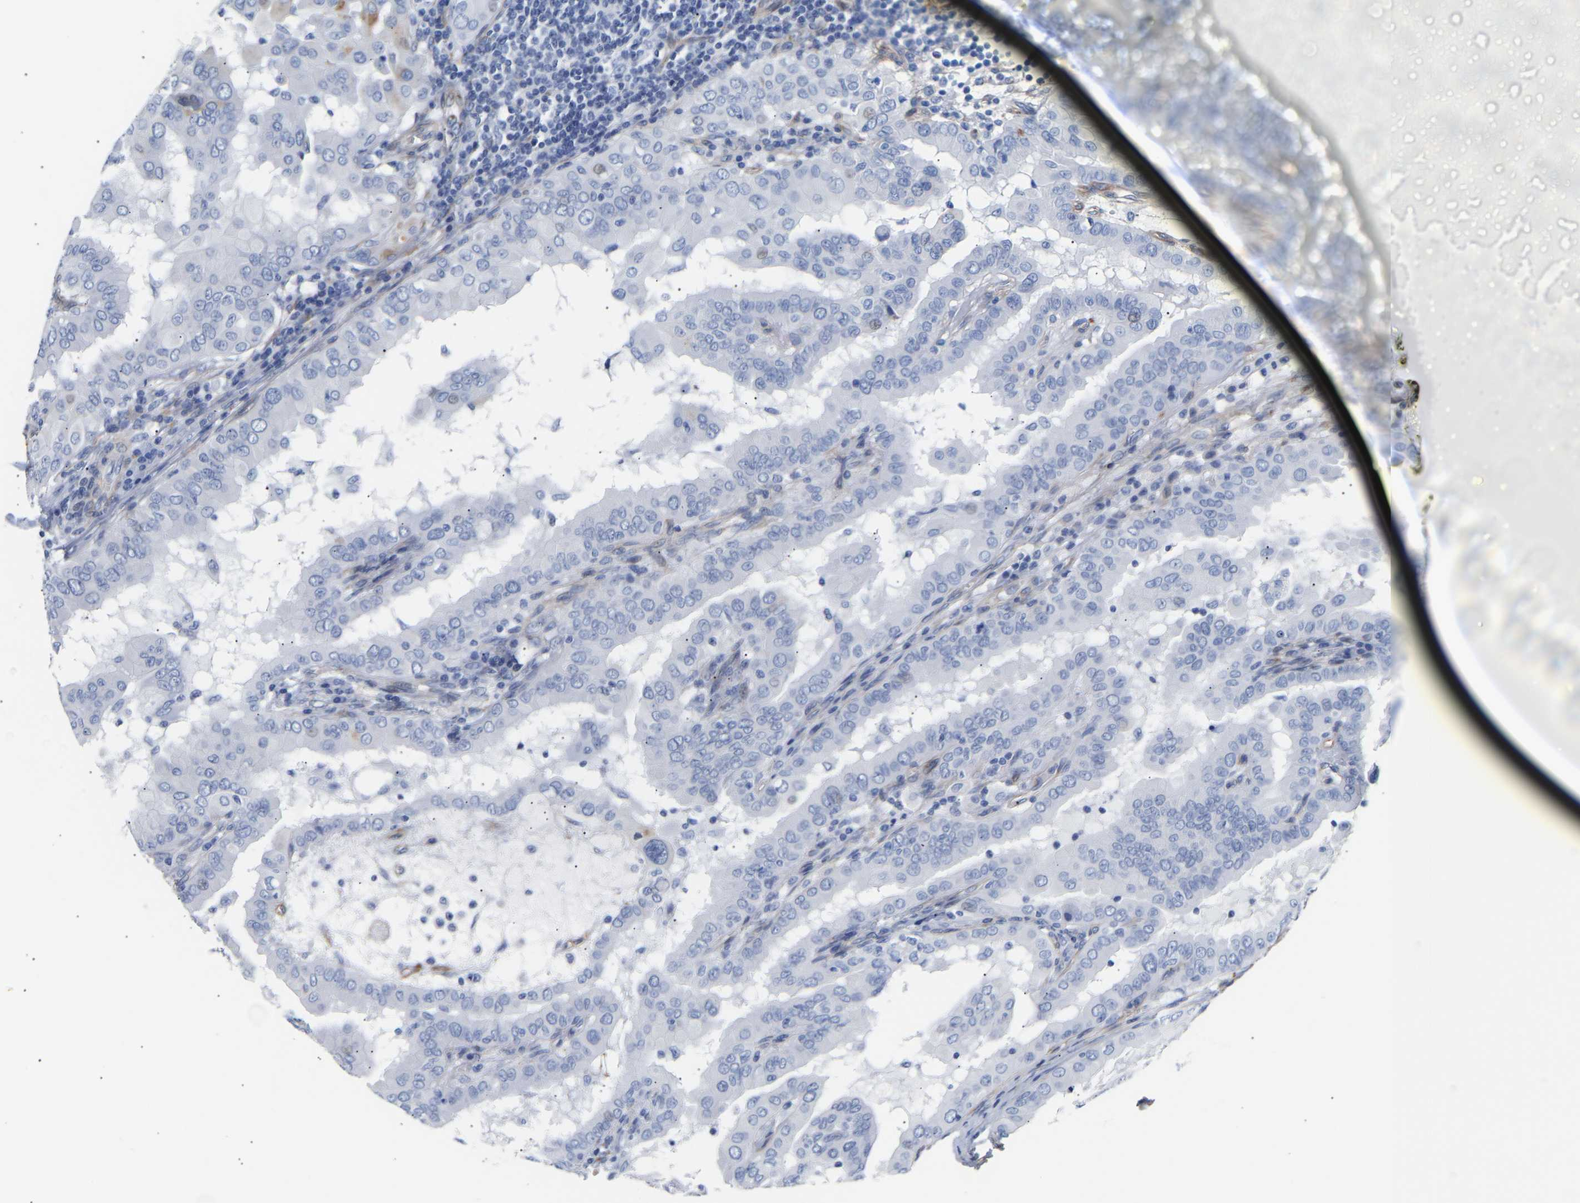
{"staining": {"intensity": "negative", "quantity": "none", "location": "none"}, "tissue": "thyroid cancer", "cell_type": "Tumor cells", "image_type": "cancer", "snomed": [{"axis": "morphology", "description": "Papillary adenocarcinoma, NOS"}, {"axis": "topography", "description": "Thyroid gland"}], "caption": "This is a micrograph of immunohistochemistry staining of thyroid cancer, which shows no staining in tumor cells.", "gene": "IGFBP7", "patient": {"sex": "male", "age": 33}}